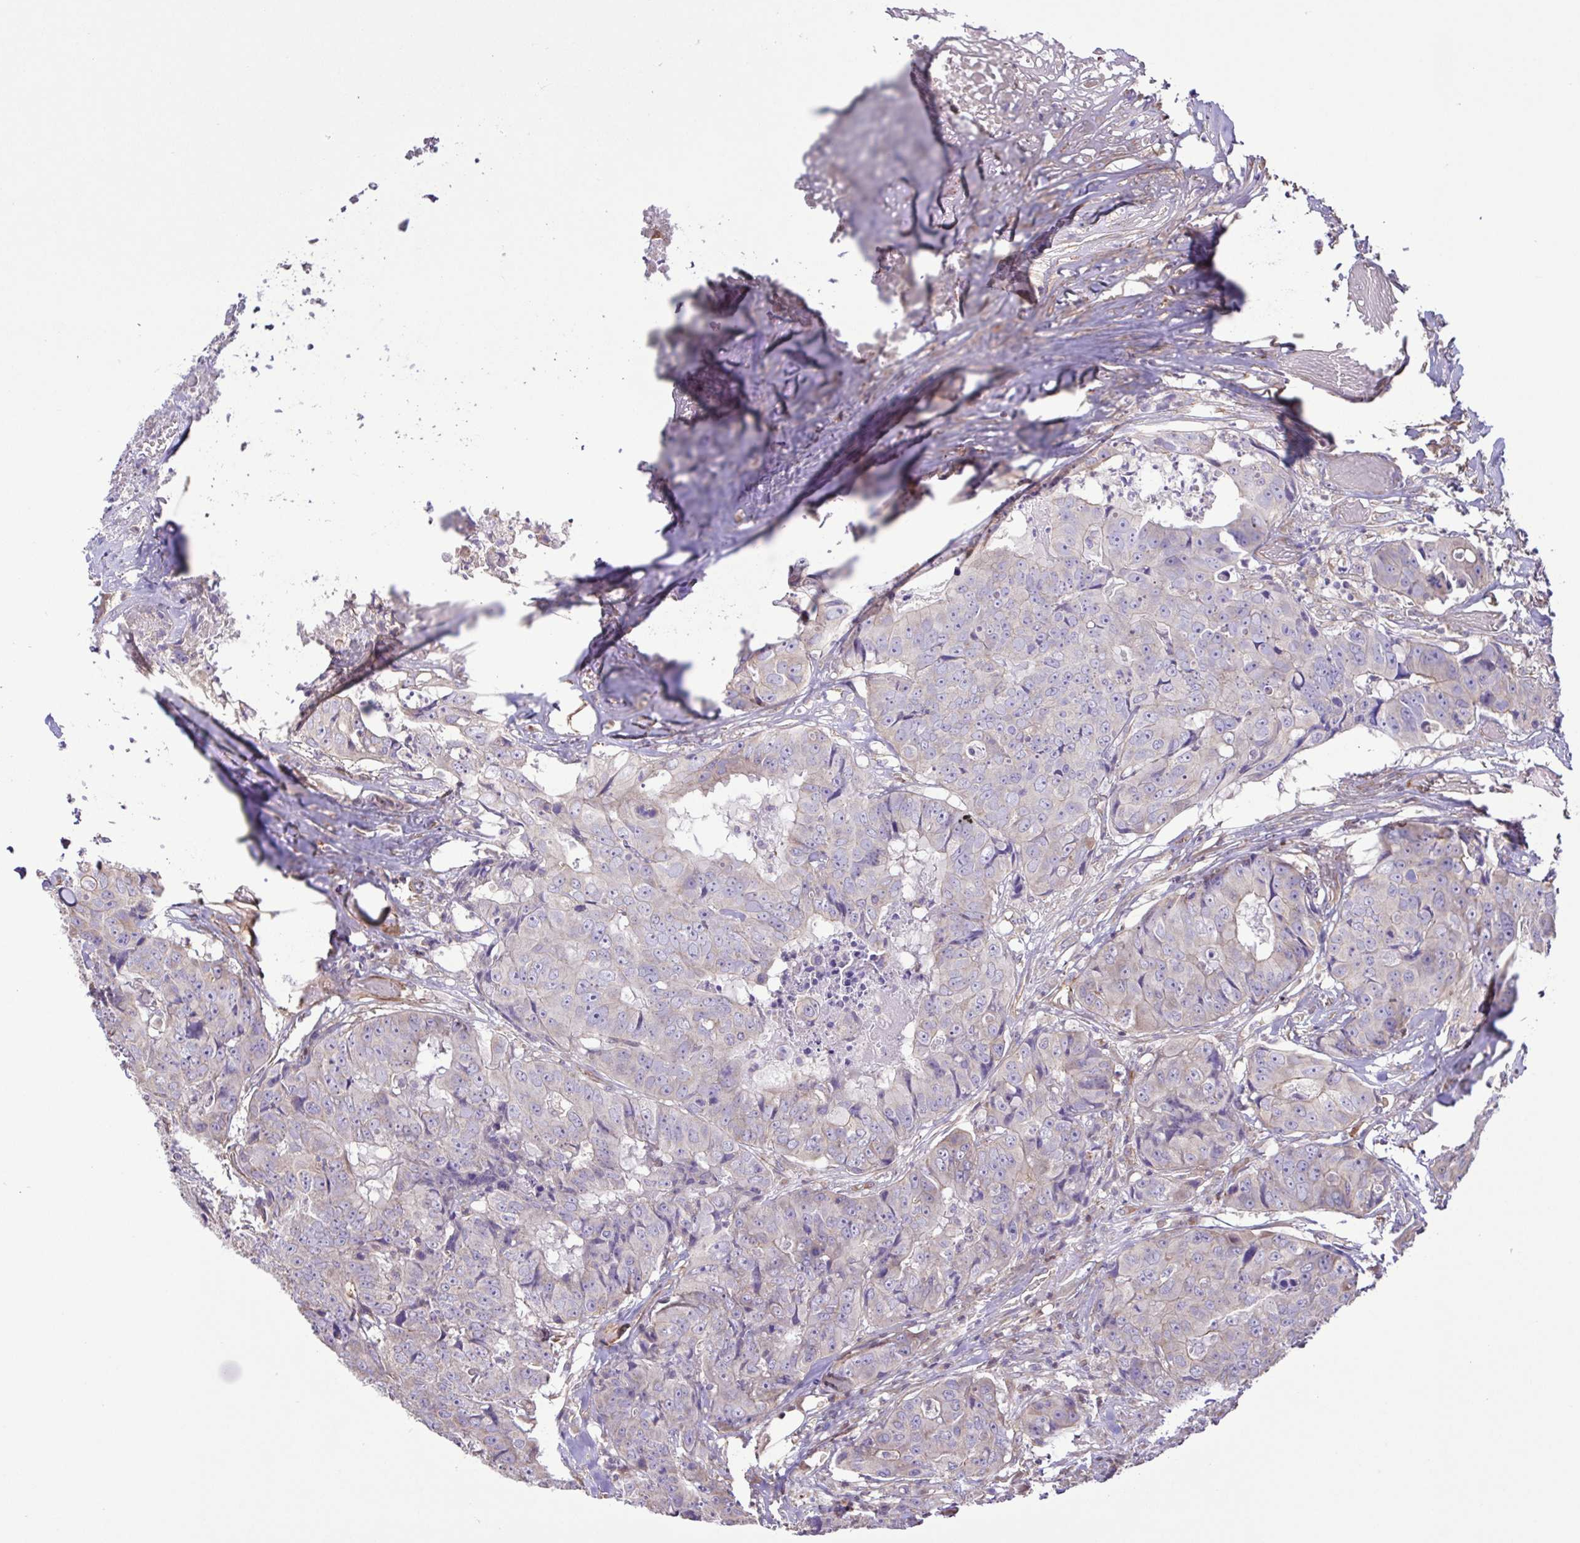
{"staining": {"intensity": "negative", "quantity": "none", "location": "none"}, "tissue": "colorectal cancer", "cell_type": "Tumor cells", "image_type": "cancer", "snomed": [{"axis": "morphology", "description": "Adenocarcinoma, NOS"}, {"axis": "topography", "description": "Rectum"}], "caption": "Immunohistochemical staining of colorectal adenocarcinoma displays no significant positivity in tumor cells. (Brightfield microscopy of DAB IHC at high magnification).", "gene": "FLT1", "patient": {"sex": "female", "age": 62}}